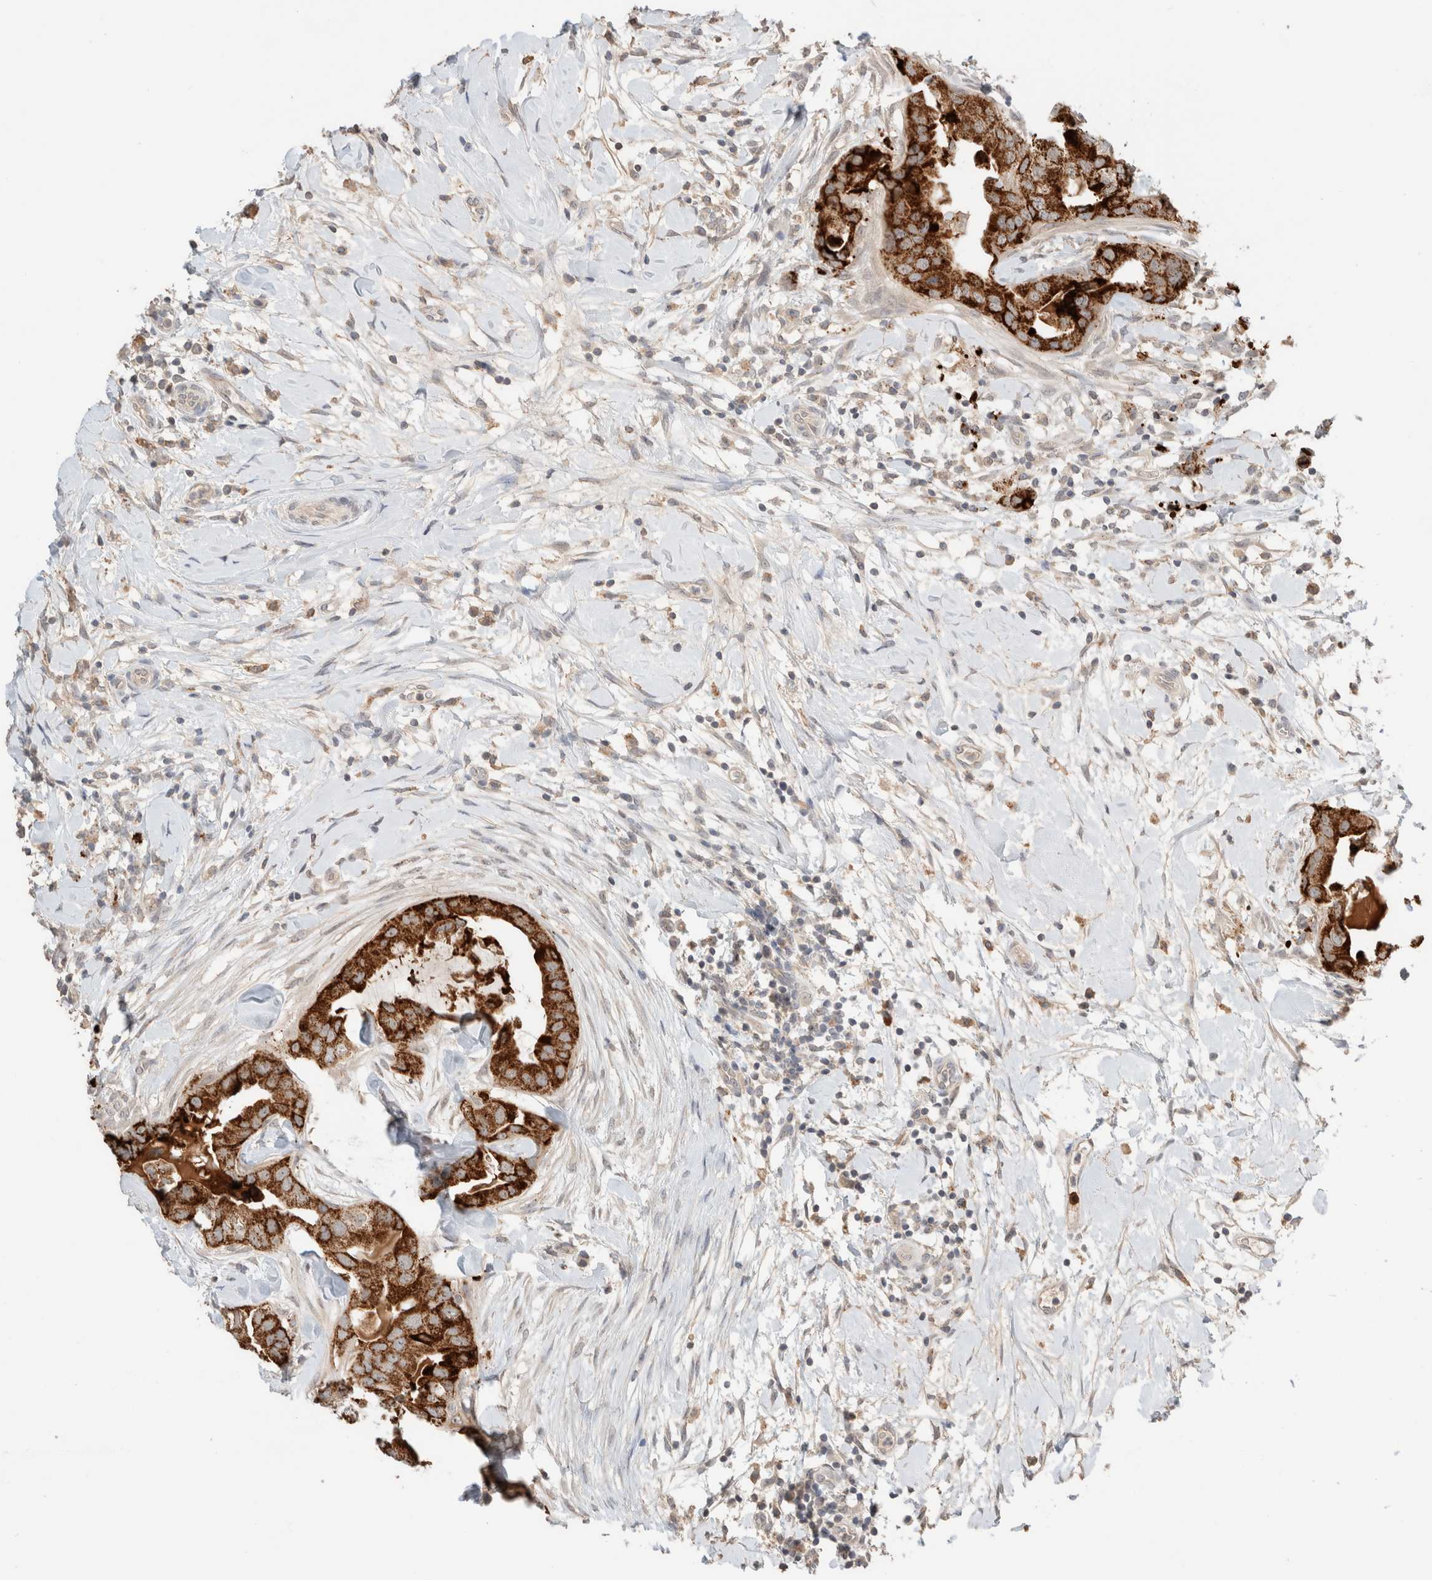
{"staining": {"intensity": "strong", "quantity": ">75%", "location": "cytoplasmic/membranous"}, "tissue": "breast cancer", "cell_type": "Tumor cells", "image_type": "cancer", "snomed": [{"axis": "morphology", "description": "Duct carcinoma"}, {"axis": "topography", "description": "Breast"}], "caption": "A high amount of strong cytoplasmic/membranous expression is appreciated in about >75% of tumor cells in breast cancer (intraductal carcinoma) tissue.", "gene": "TRIM41", "patient": {"sex": "female", "age": 40}}